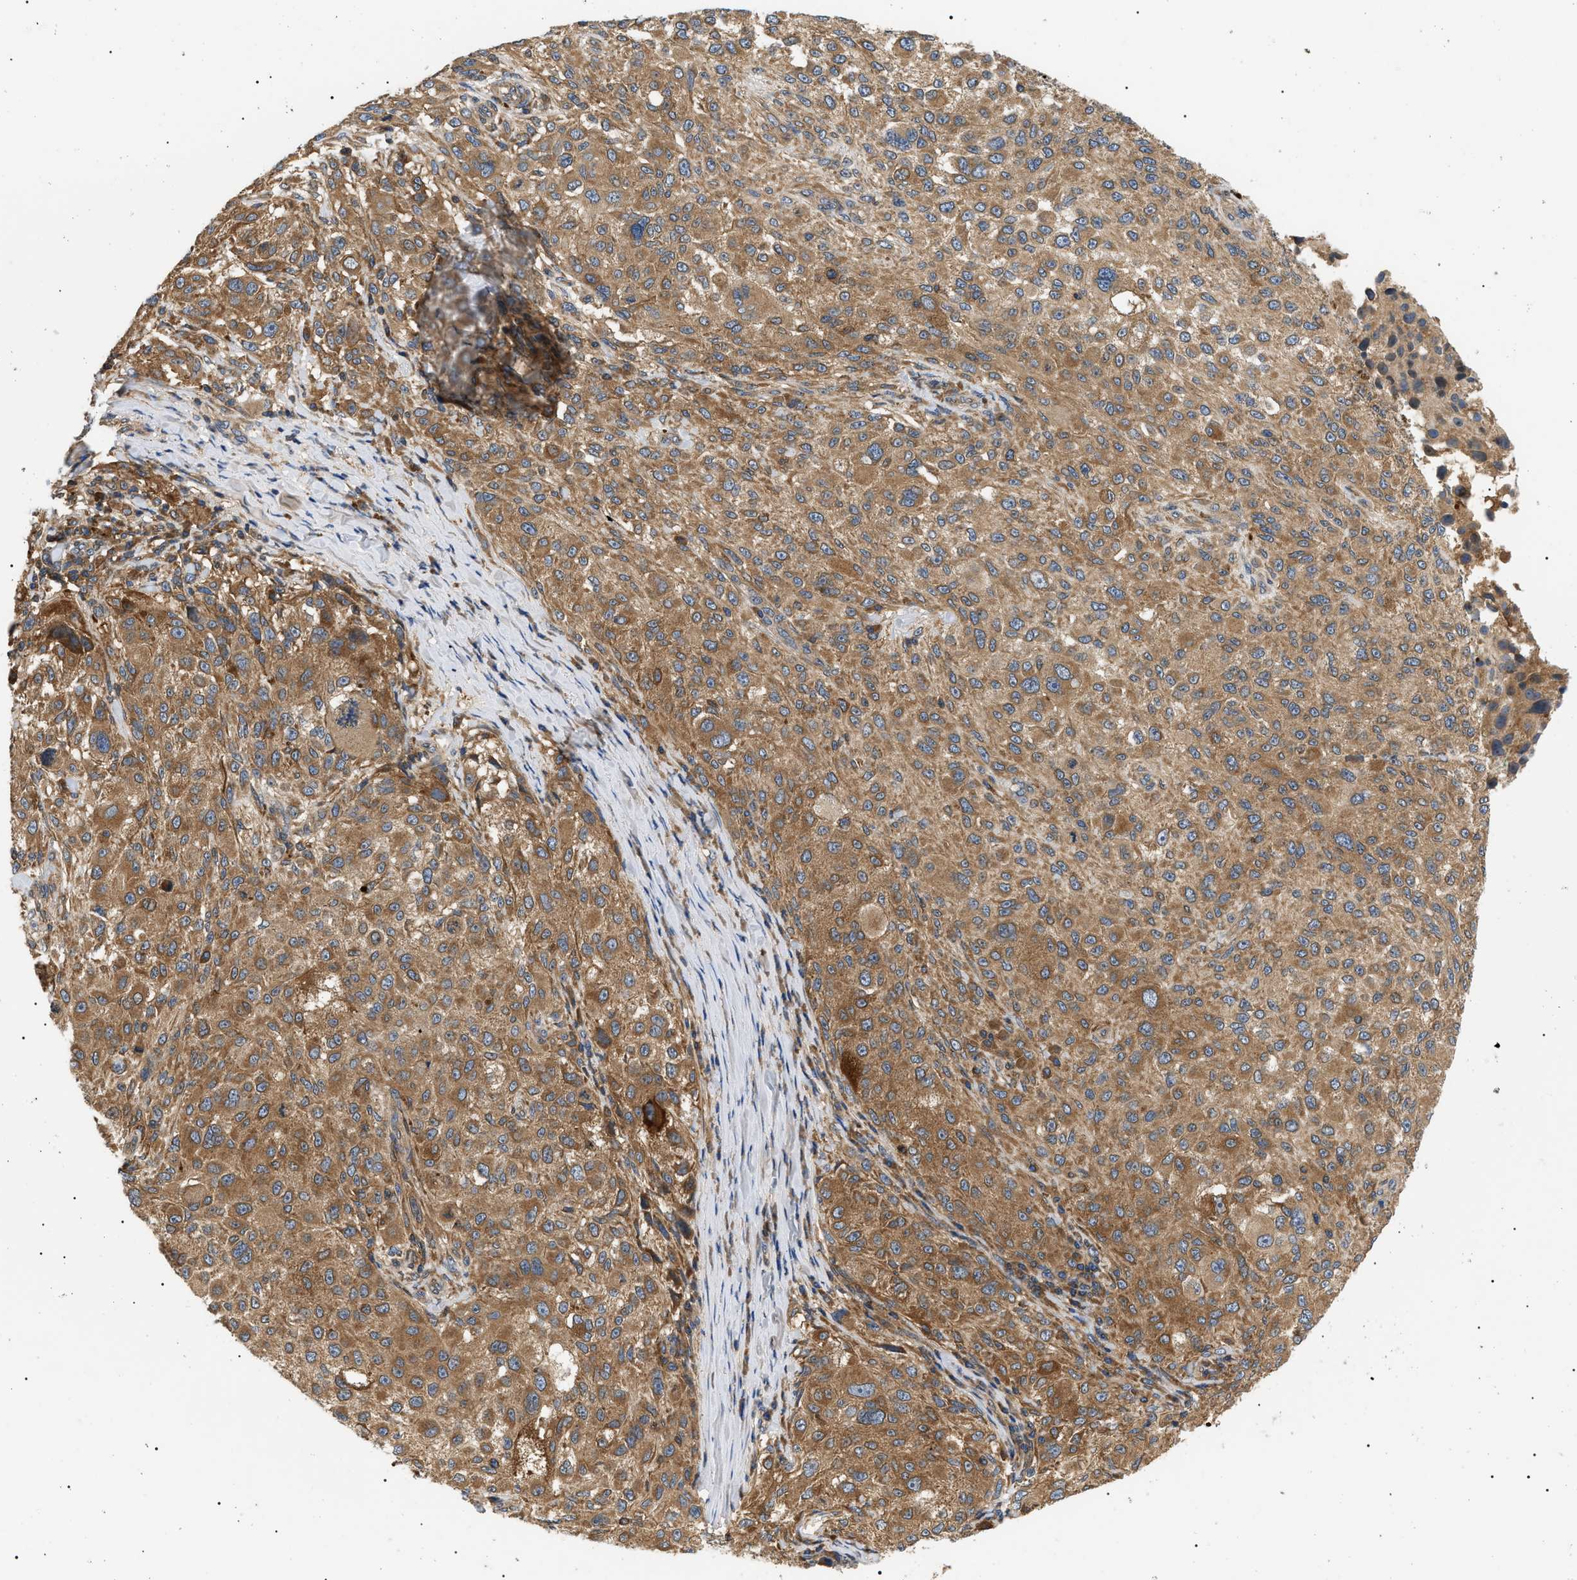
{"staining": {"intensity": "moderate", "quantity": ">75%", "location": "cytoplasmic/membranous"}, "tissue": "melanoma", "cell_type": "Tumor cells", "image_type": "cancer", "snomed": [{"axis": "morphology", "description": "Necrosis, NOS"}, {"axis": "morphology", "description": "Malignant melanoma, NOS"}, {"axis": "topography", "description": "Skin"}], "caption": "The immunohistochemical stain labels moderate cytoplasmic/membranous positivity in tumor cells of malignant melanoma tissue. (Brightfield microscopy of DAB IHC at high magnification).", "gene": "PPM1B", "patient": {"sex": "female", "age": 87}}